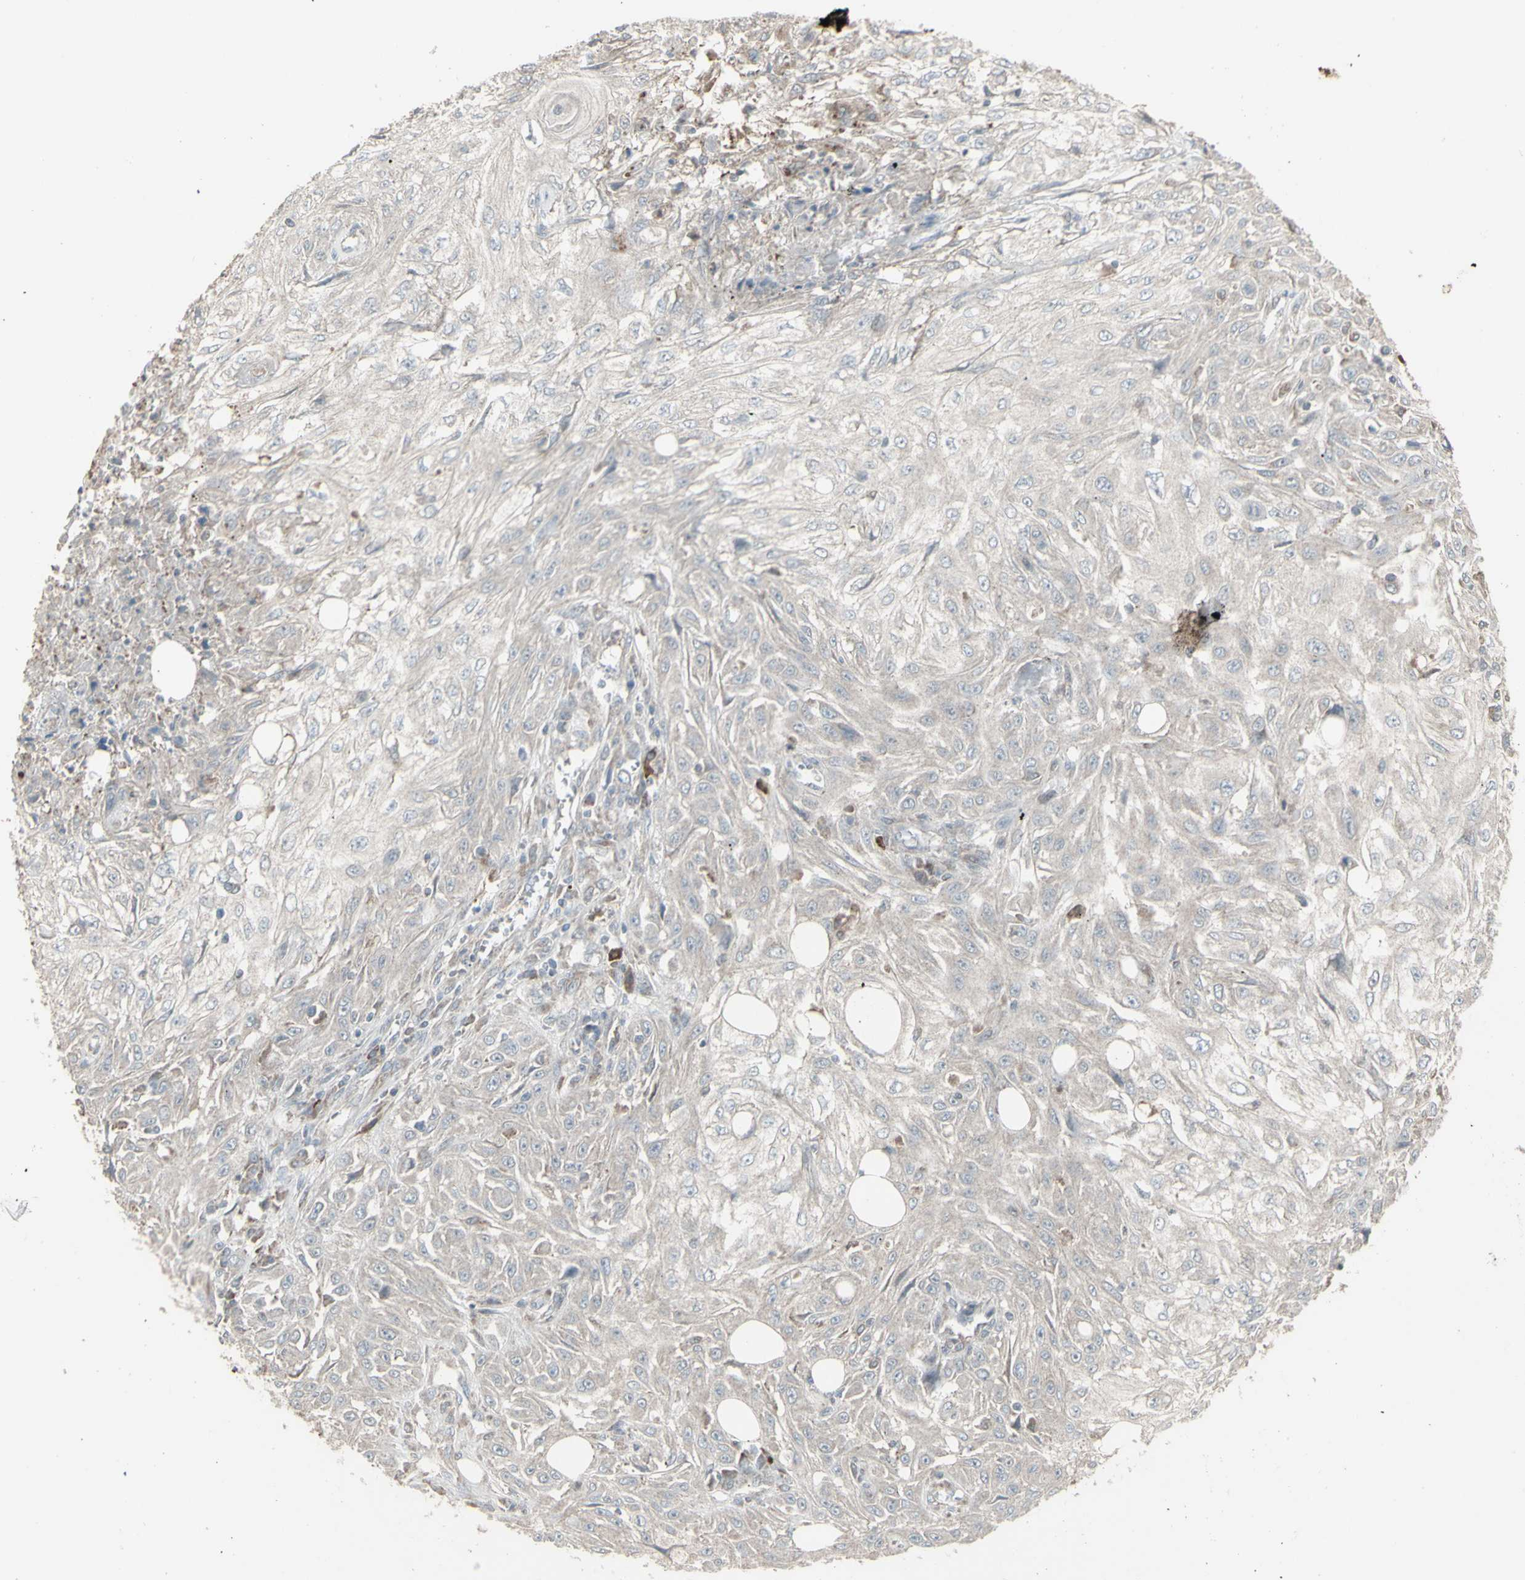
{"staining": {"intensity": "weak", "quantity": ">75%", "location": "cytoplasmic/membranous"}, "tissue": "skin cancer", "cell_type": "Tumor cells", "image_type": "cancer", "snomed": [{"axis": "morphology", "description": "Squamous cell carcinoma, NOS"}, {"axis": "topography", "description": "Skin"}], "caption": "A low amount of weak cytoplasmic/membranous staining is identified in about >75% of tumor cells in skin squamous cell carcinoma tissue.", "gene": "RNASEL", "patient": {"sex": "male", "age": 75}}